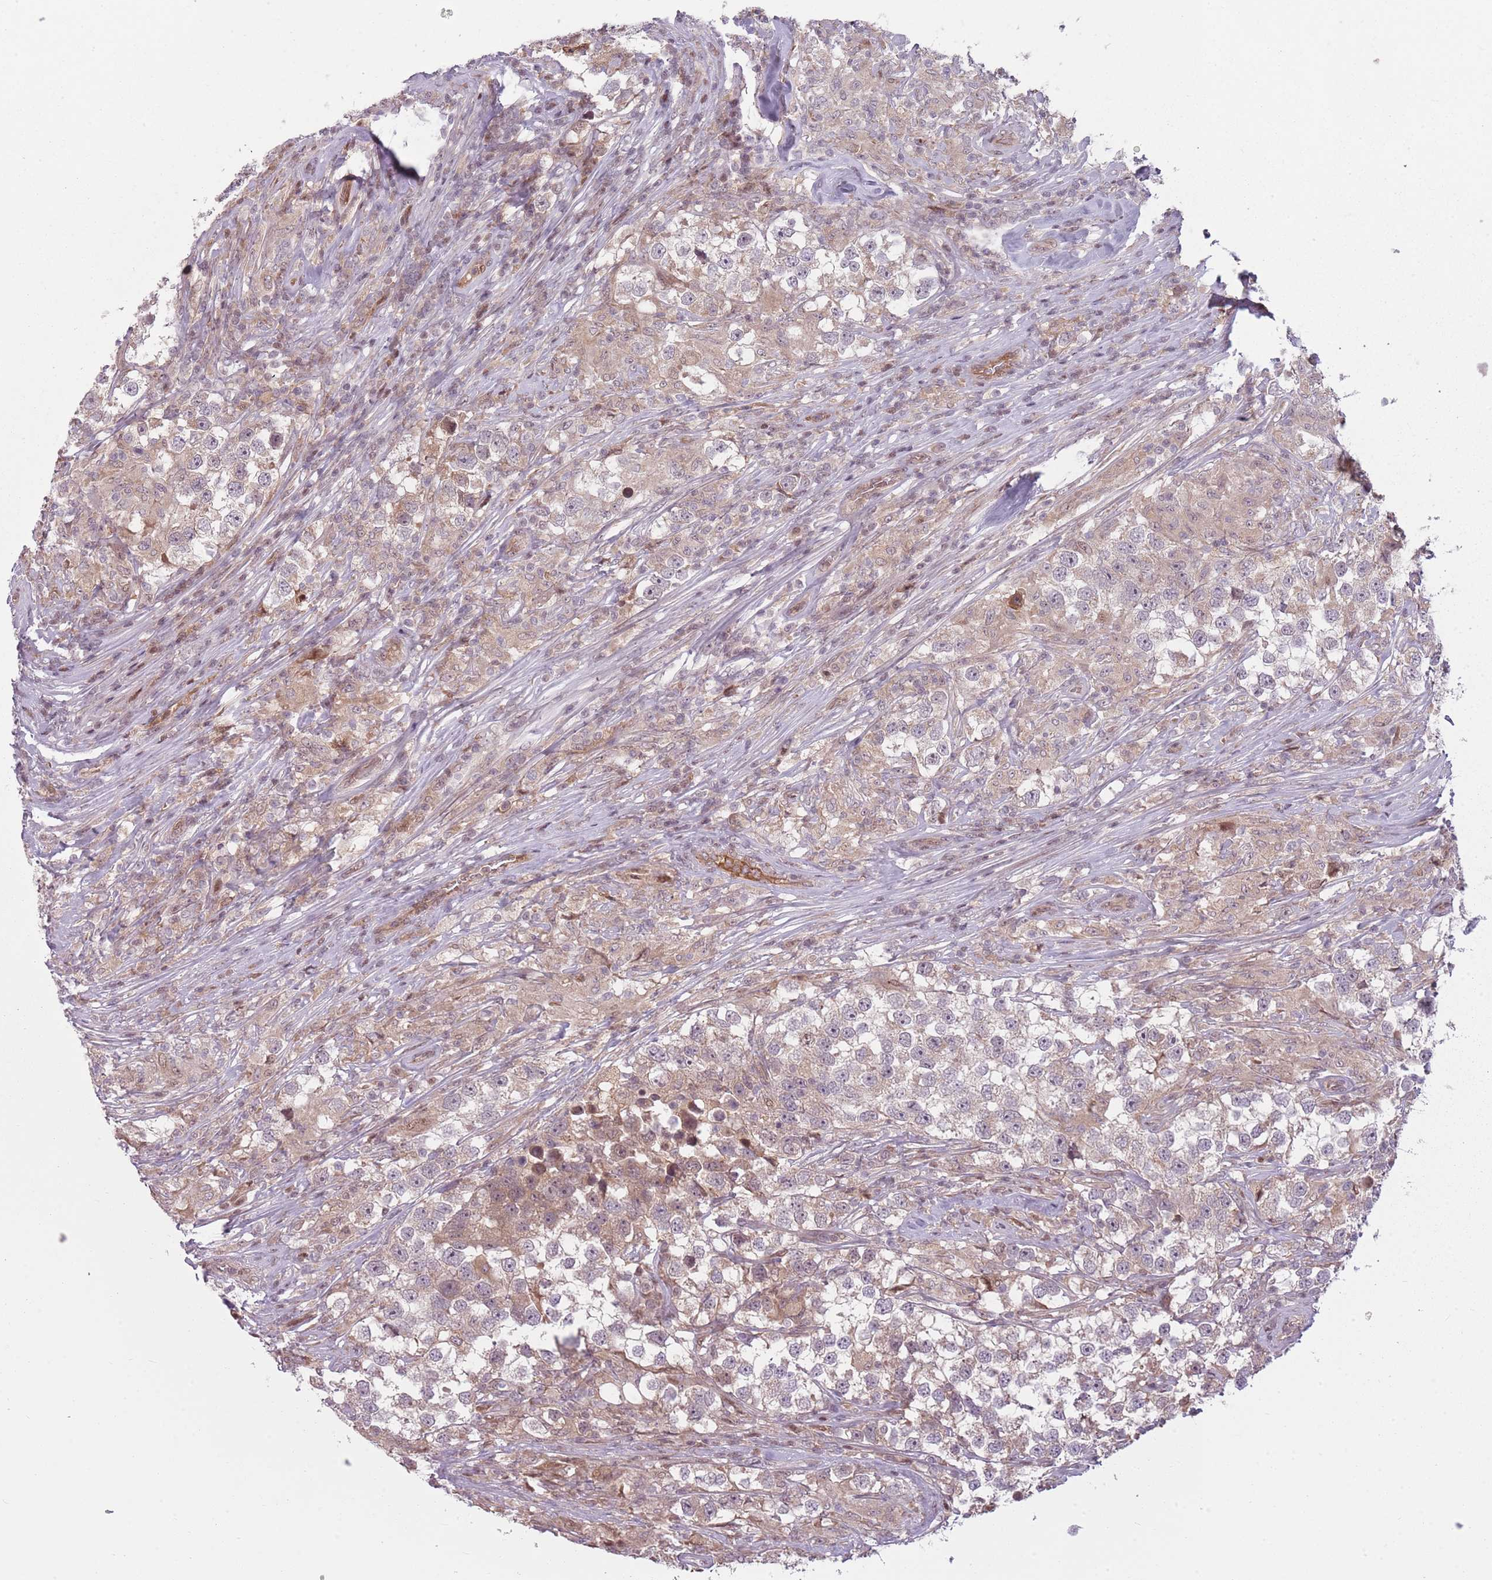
{"staining": {"intensity": "negative", "quantity": "none", "location": "none"}, "tissue": "testis cancer", "cell_type": "Tumor cells", "image_type": "cancer", "snomed": [{"axis": "morphology", "description": "Seminoma, NOS"}, {"axis": "topography", "description": "Testis"}], "caption": "Immunohistochemical staining of human testis seminoma demonstrates no significant positivity in tumor cells.", "gene": "ADGRG1", "patient": {"sex": "male", "age": 46}}